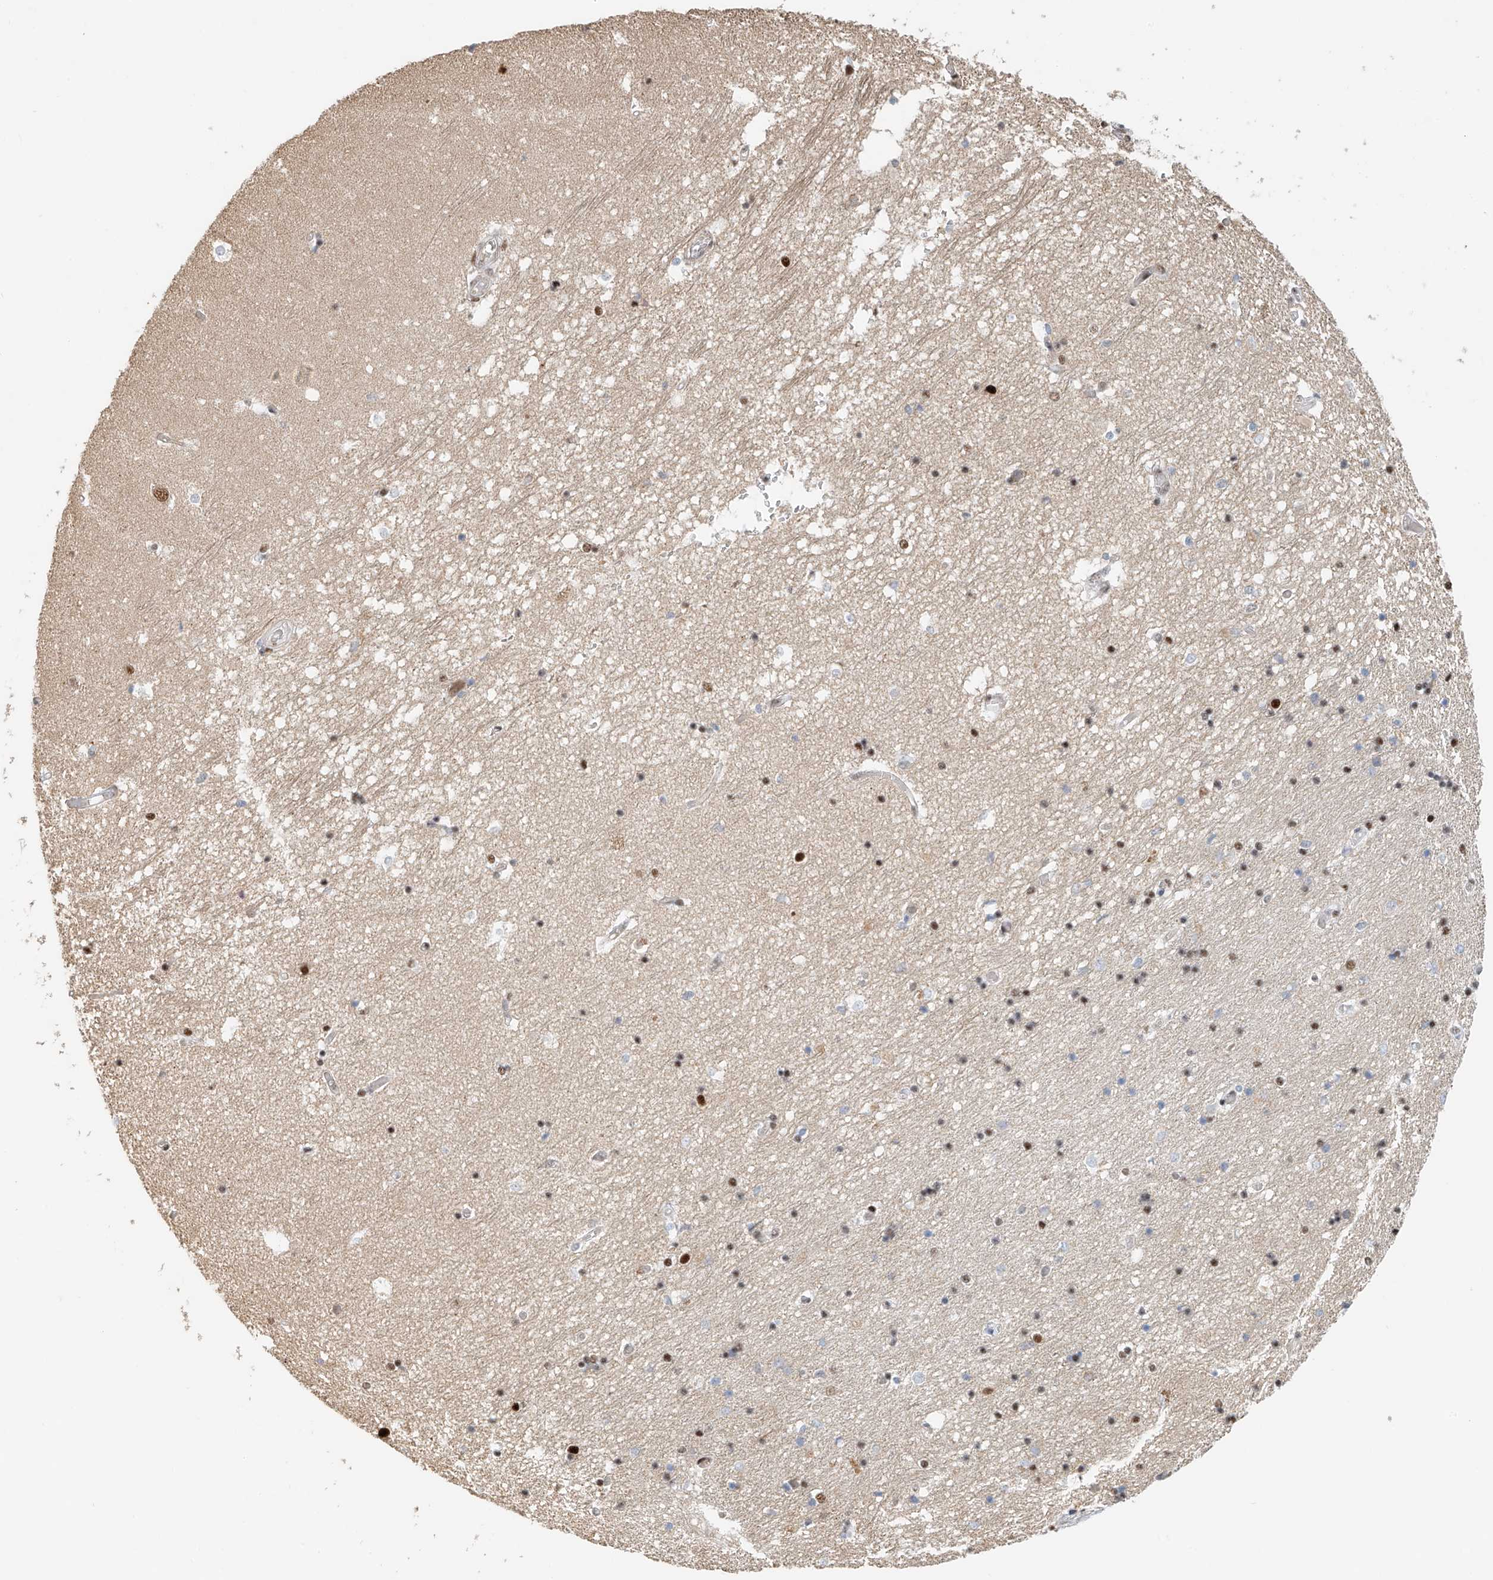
{"staining": {"intensity": "strong", "quantity": "<25%", "location": "nuclear"}, "tissue": "hippocampus", "cell_type": "Glial cells", "image_type": "normal", "snomed": [{"axis": "morphology", "description": "Normal tissue, NOS"}, {"axis": "topography", "description": "Hippocampus"}], "caption": "DAB (3,3'-diaminobenzidine) immunohistochemical staining of benign human hippocampus demonstrates strong nuclear protein expression in about <25% of glial cells.", "gene": "ZNF514", "patient": {"sex": "male", "age": 45}}